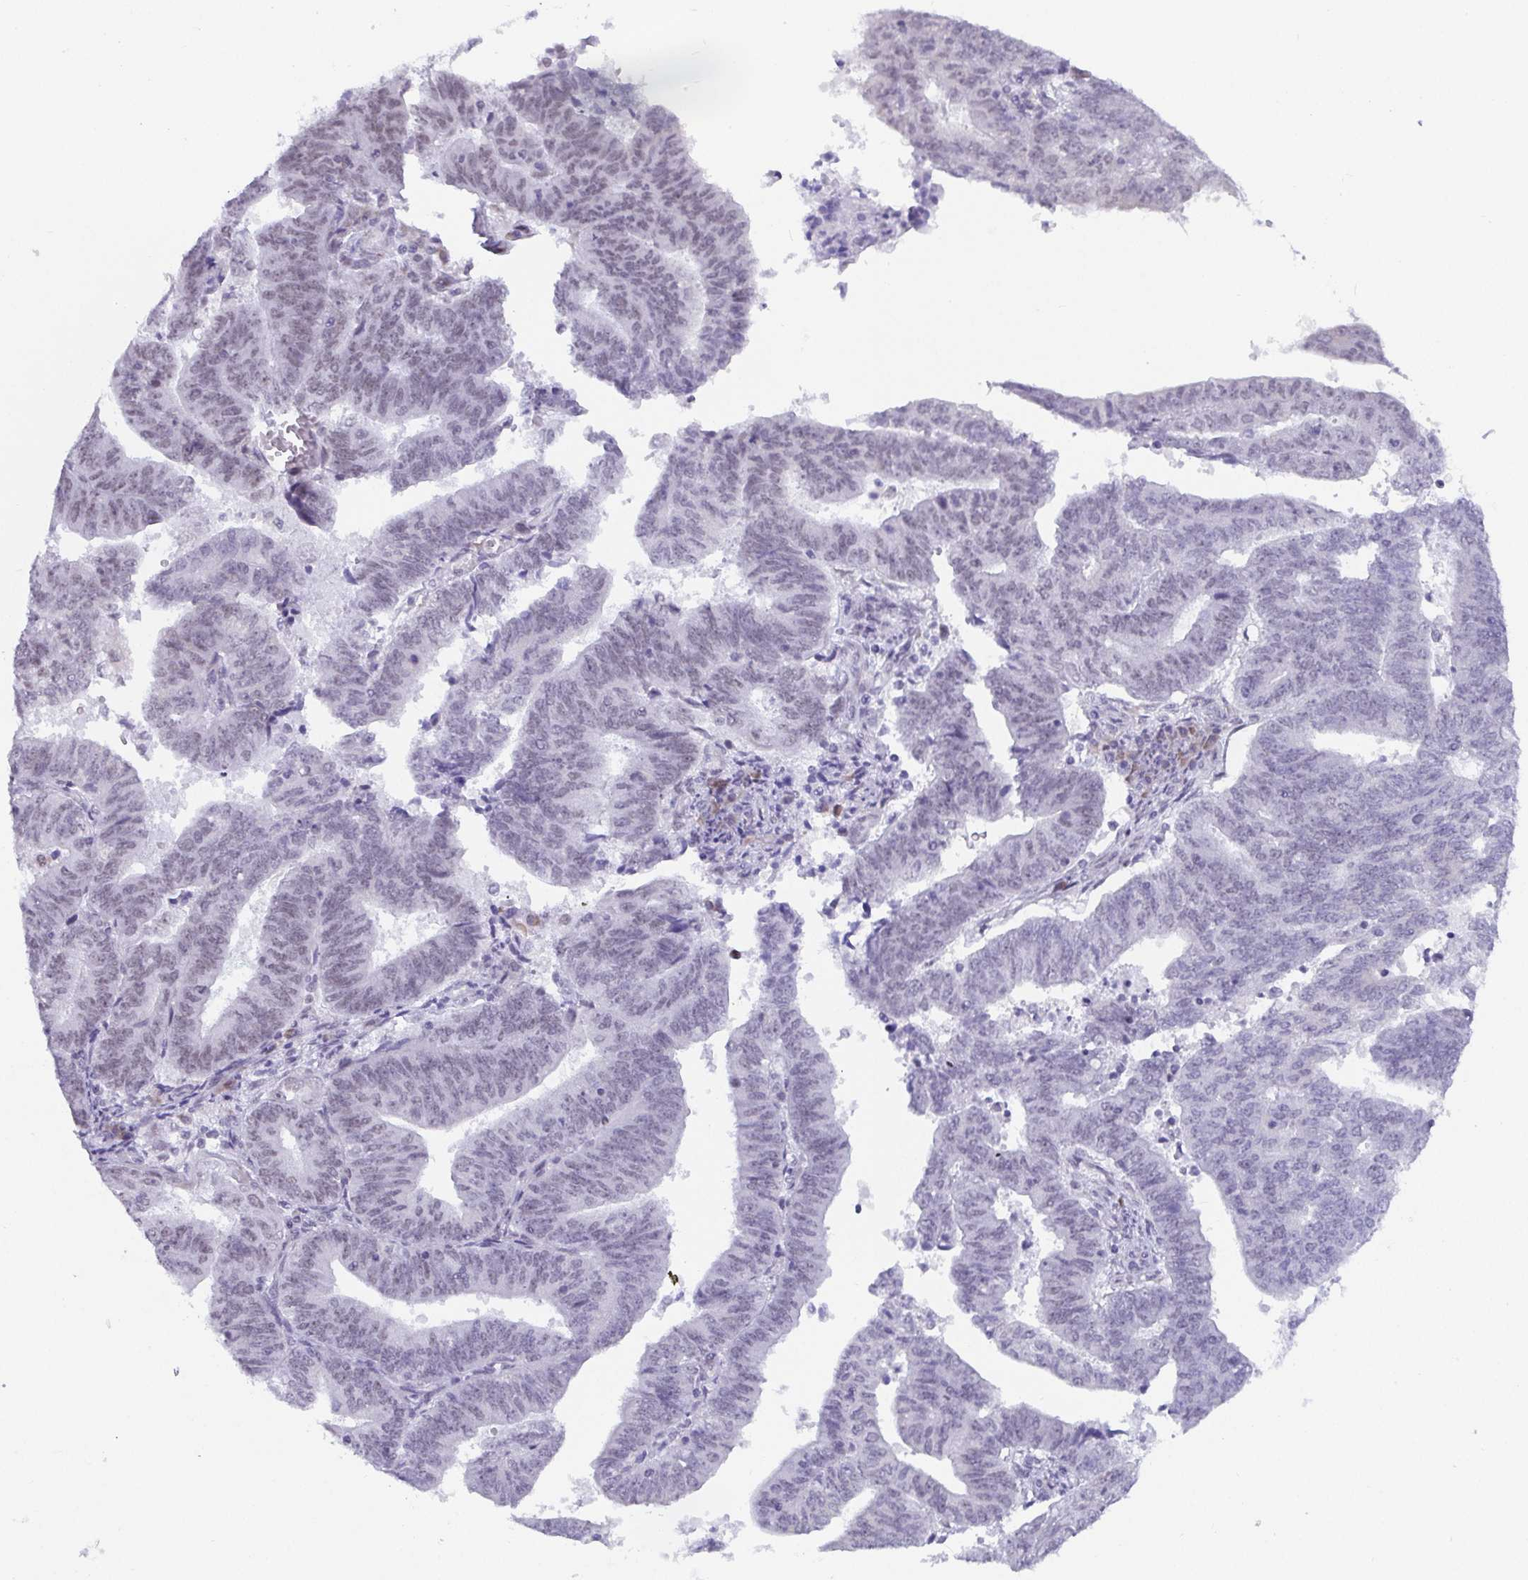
{"staining": {"intensity": "weak", "quantity": "<25%", "location": "nuclear"}, "tissue": "endometrial cancer", "cell_type": "Tumor cells", "image_type": "cancer", "snomed": [{"axis": "morphology", "description": "Adenocarcinoma, NOS"}, {"axis": "topography", "description": "Endometrium"}], "caption": "Immunohistochemistry (IHC) photomicrograph of neoplastic tissue: human adenocarcinoma (endometrial) stained with DAB (3,3'-diaminobenzidine) reveals no significant protein expression in tumor cells. (DAB (3,3'-diaminobenzidine) immunohistochemistry (IHC), high magnification).", "gene": "WDR72", "patient": {"sex": "female", "age": 82}}